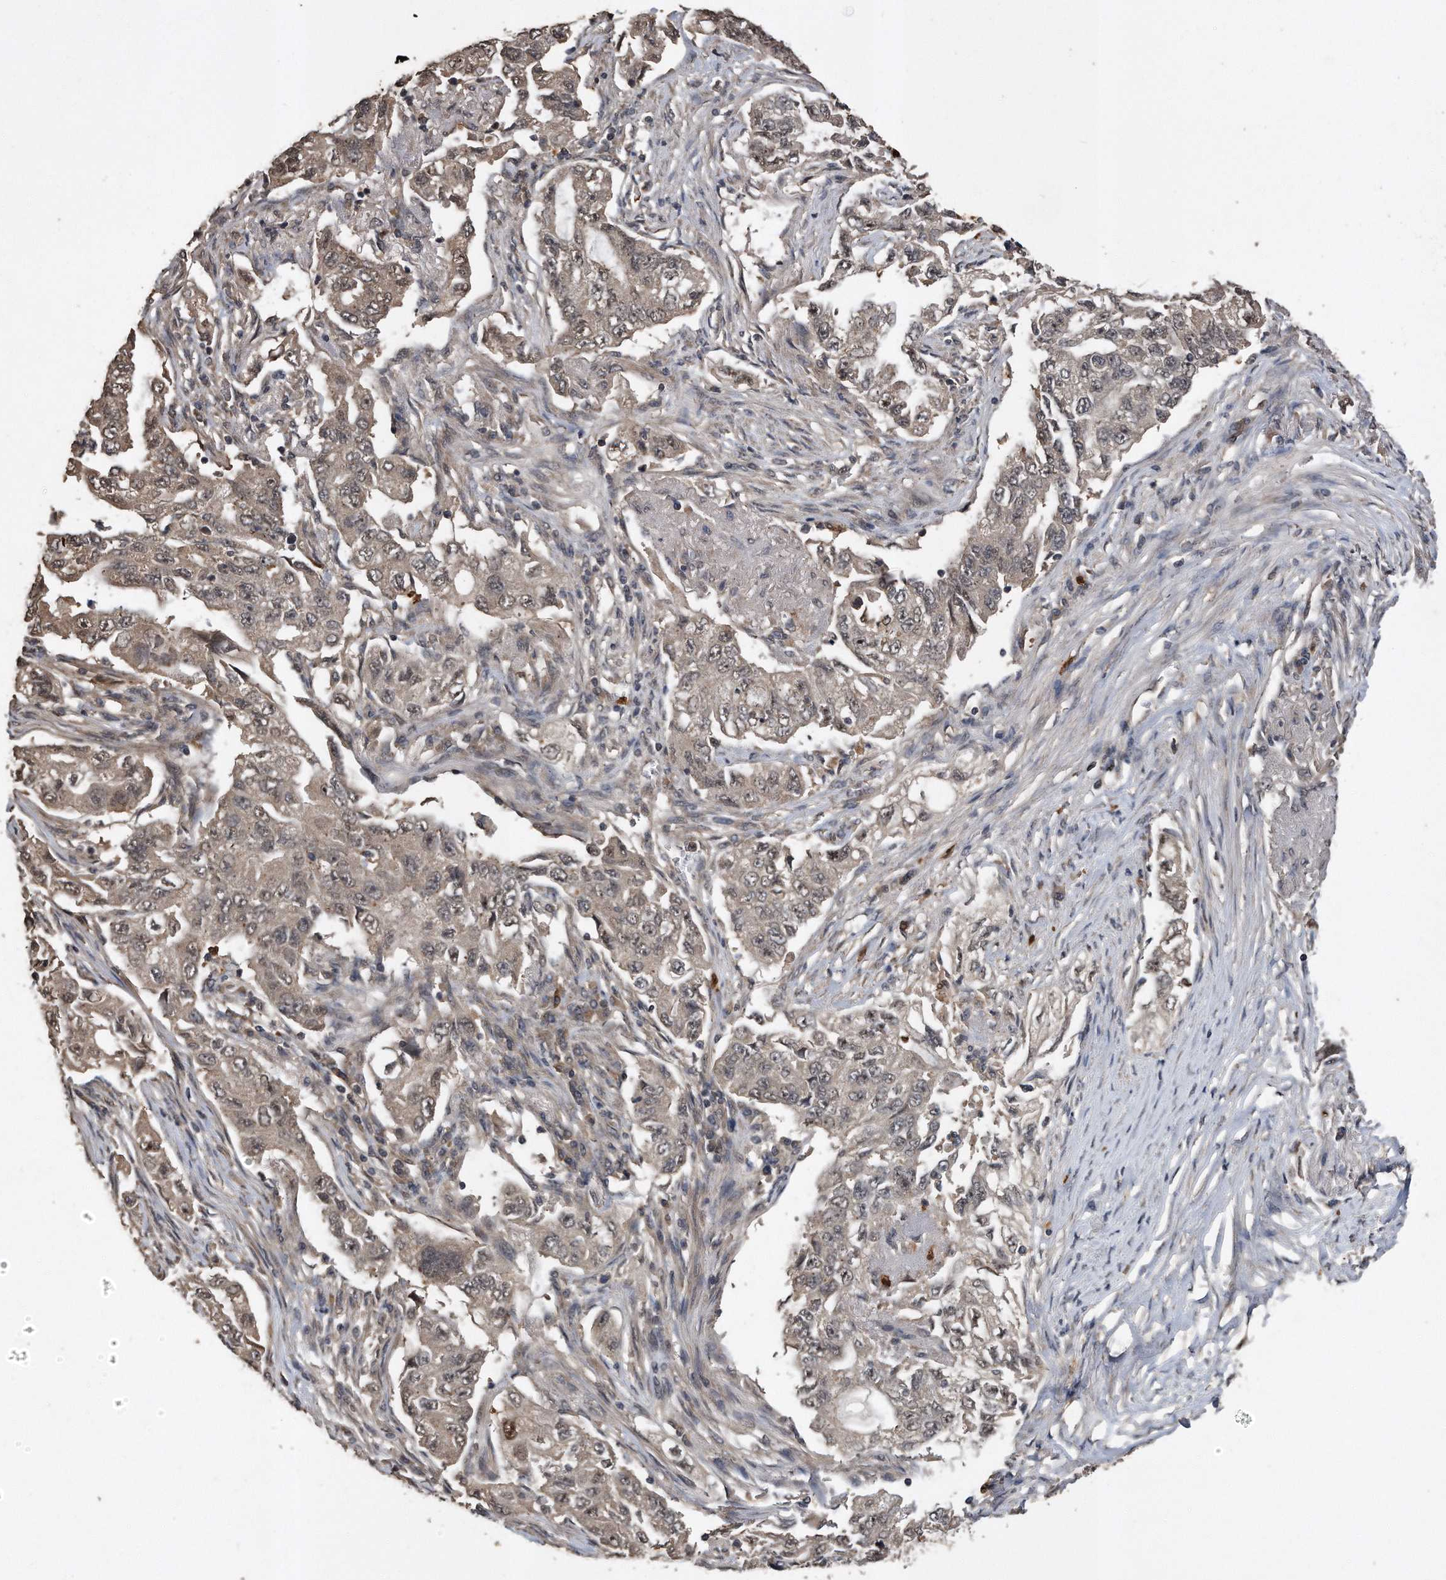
{"staining": {"intensity": "weak", "quantity": ">75%", "location": "cytoplasmic/membranous,nuclear"}, "tissue": "lung cancer", "cell_type": "Tumor cells", "image_type": "cancer", "snomed": [{"axis": "morphology", "description": "Adenocarcinoma, NOS"}, {"axis": "topography", "description": "Lung"}], "caption": "Adenocarcinoma (lung) stained with a protein marker demonstrates weak staining in tumor cells.", "gene": "PELO", "patient": {"sex": "female", "age": 51}}